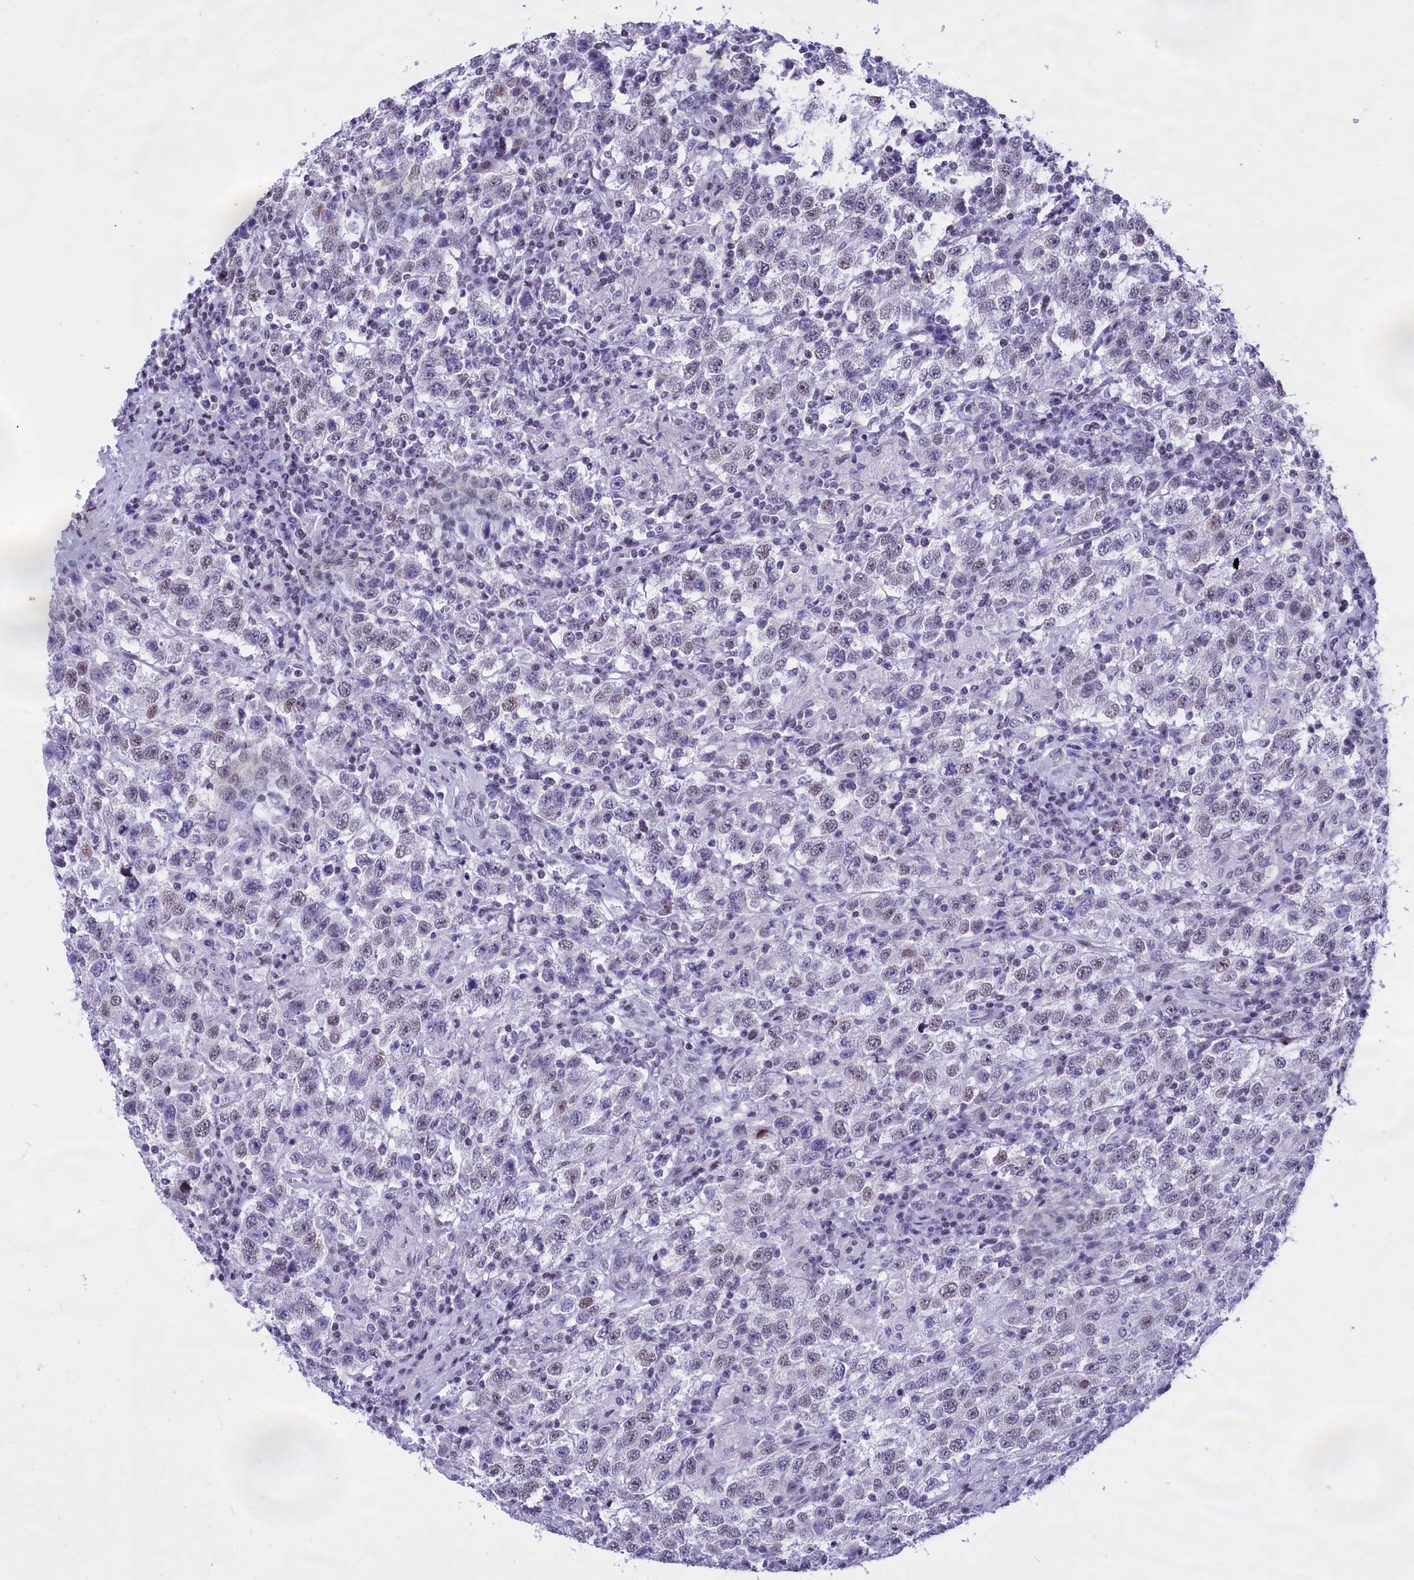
{"staining": {"intensity": "weak", "quantity": "<25%", "location": "nuclear"}, "tissue": "testis cancer", "cell_type": "Tumor cells", "image_type": "cancer", "snomed": [{"axis": "morphology", "description": "Seminoma, NOS"}, {"axis": "topography", "description": "Testis"}], "caption": "Tumor cells show no significant expression in seminoma (testis).", "gene": "SPIRE2", "patient": {"sex": "male", "age": 41}}